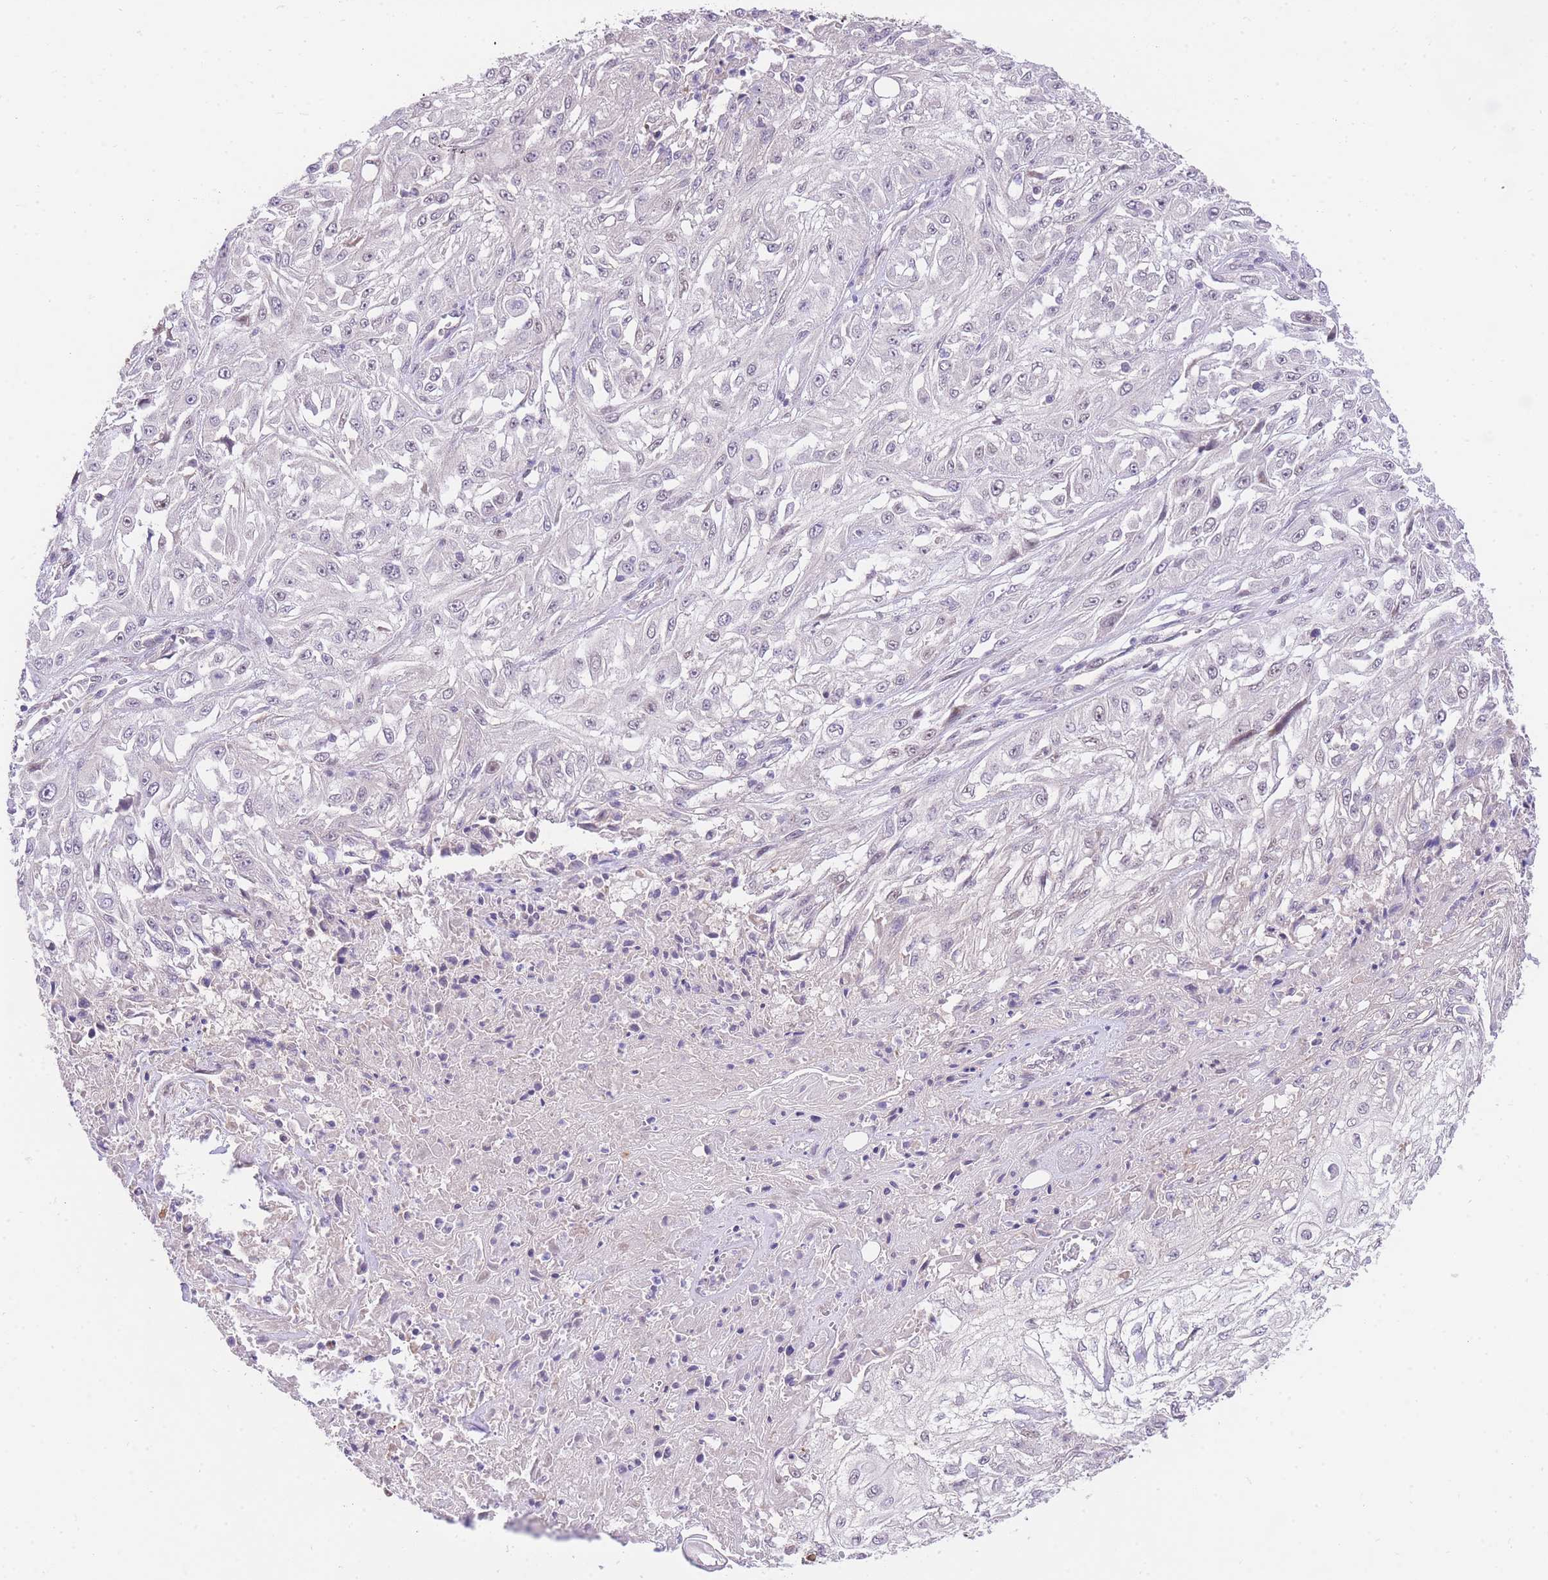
{"staining": {"intensity": "negative", "quantity": "none", "location": "none"}, "tissue": "skin cancer", "cell_type": "Tumor cells", "image_type": "cancer", "snomed": [{"axis": "morphology", "description": "Squamous cell carcinoma, NOS"}, {"axis": "morphology", "description": "Squamous cell carcinoma, metastatic, NOS"}, {"axis": "topography", "description": "Skin"}, {"axis": "topography", "description": "Lymph node"}], "caption": "Immunohistochemistry (IHC) photomicrograph of neoplastic tissue: skin cancer stained with DAB reveals no significant protein staining in tumor cells.", "gene": "UBXN7", "patient": {"sex": "male", "age": 75}}